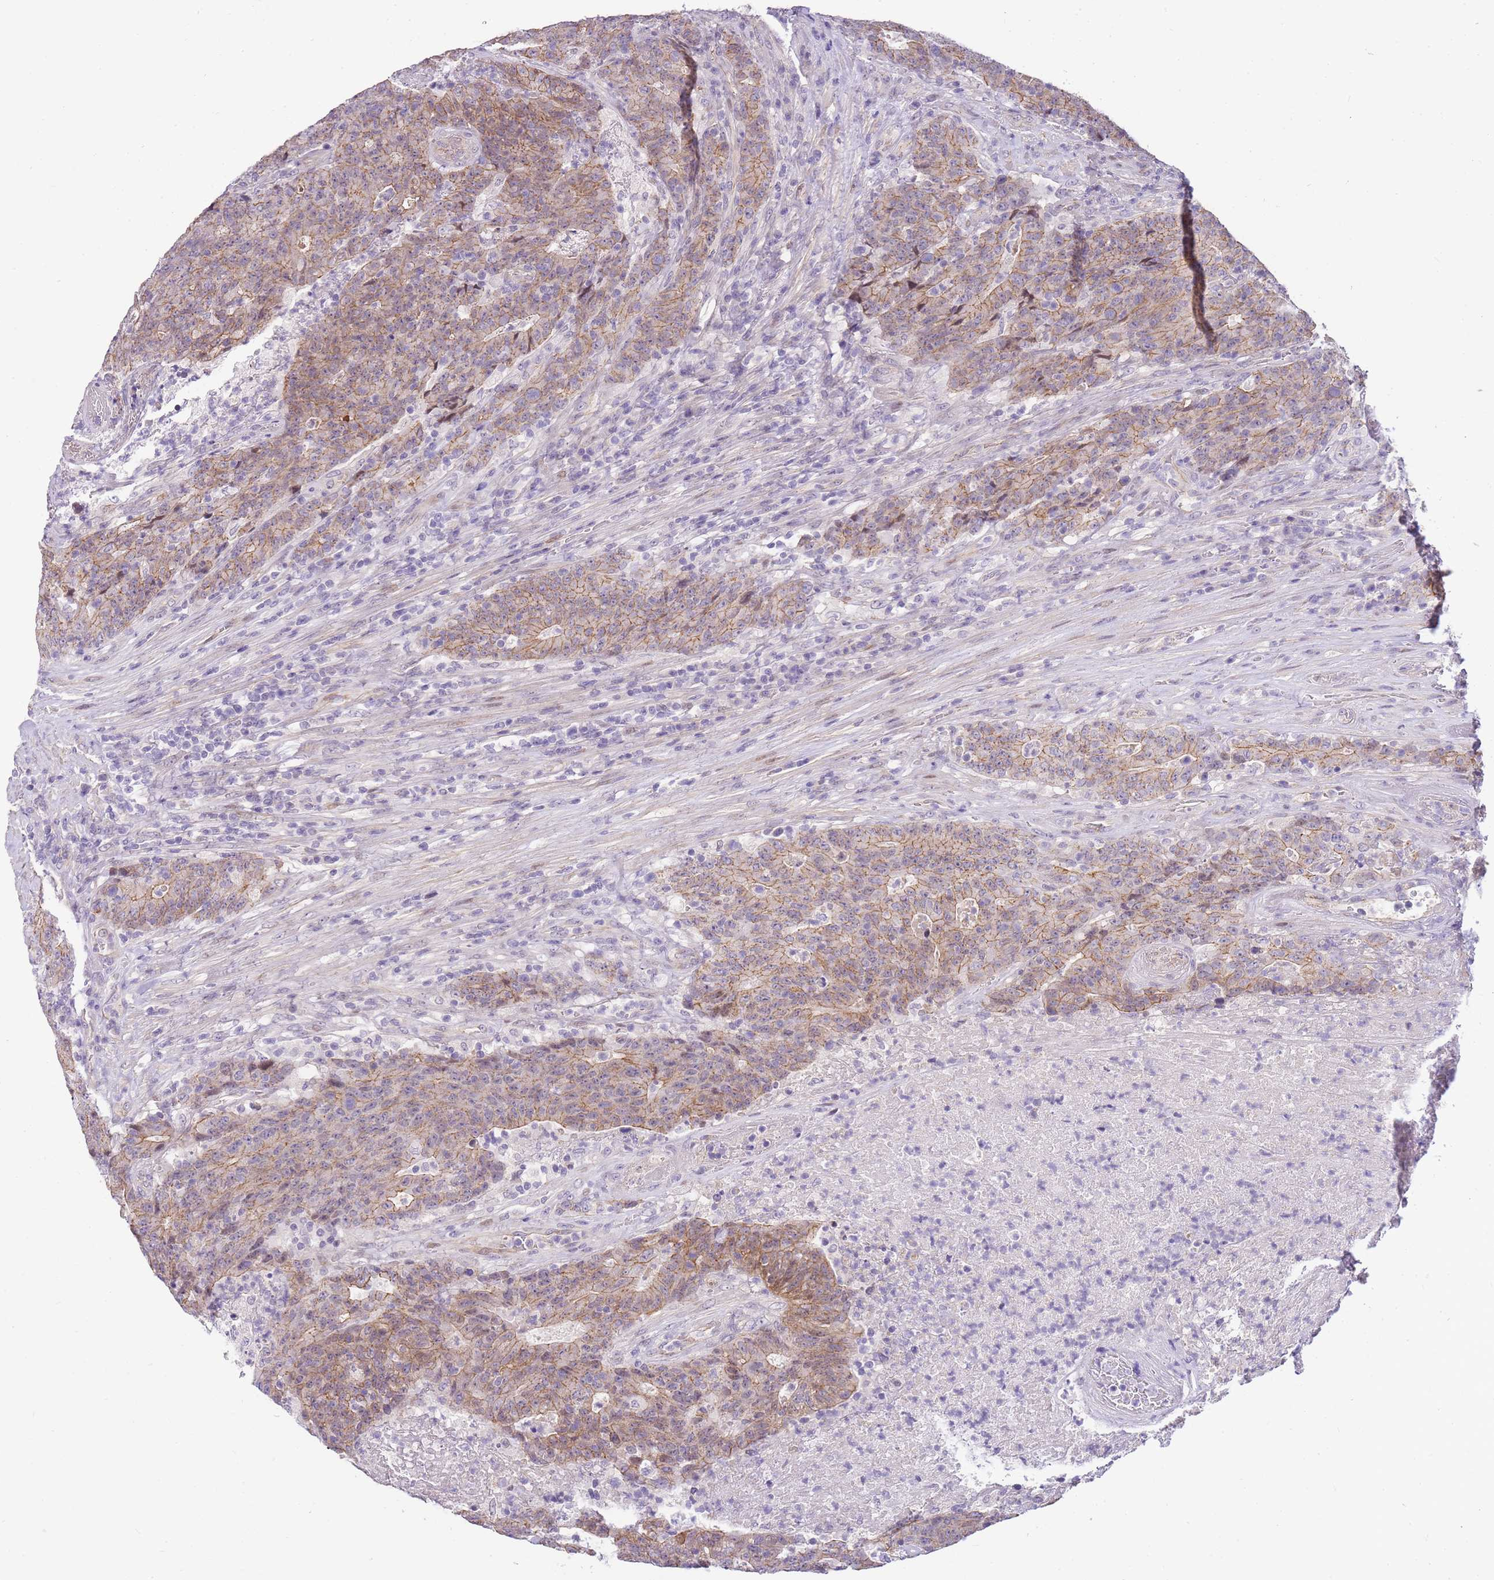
{"staining": {"intensity": "weak", "quantity": ">75%", "location": "cytoplasmic/membranous"}, "tissue": "colorectal cancer", "cell_type": "Tumor cells", "image_type": "cancer", "snomed": [{"axis": "morphology", "description": "Adenocarcinoma, NOS"}, {"axis": "topography", "description": "Colon"}], "caption": "About >75% of tumor cells in colorectal cancer exhibit weak cytoplasmic/membranous protein expression as visualized by brown immunohistochemical staining.", "gene": "CLBA1", "patient": {"sex": "female", "age": 75}}